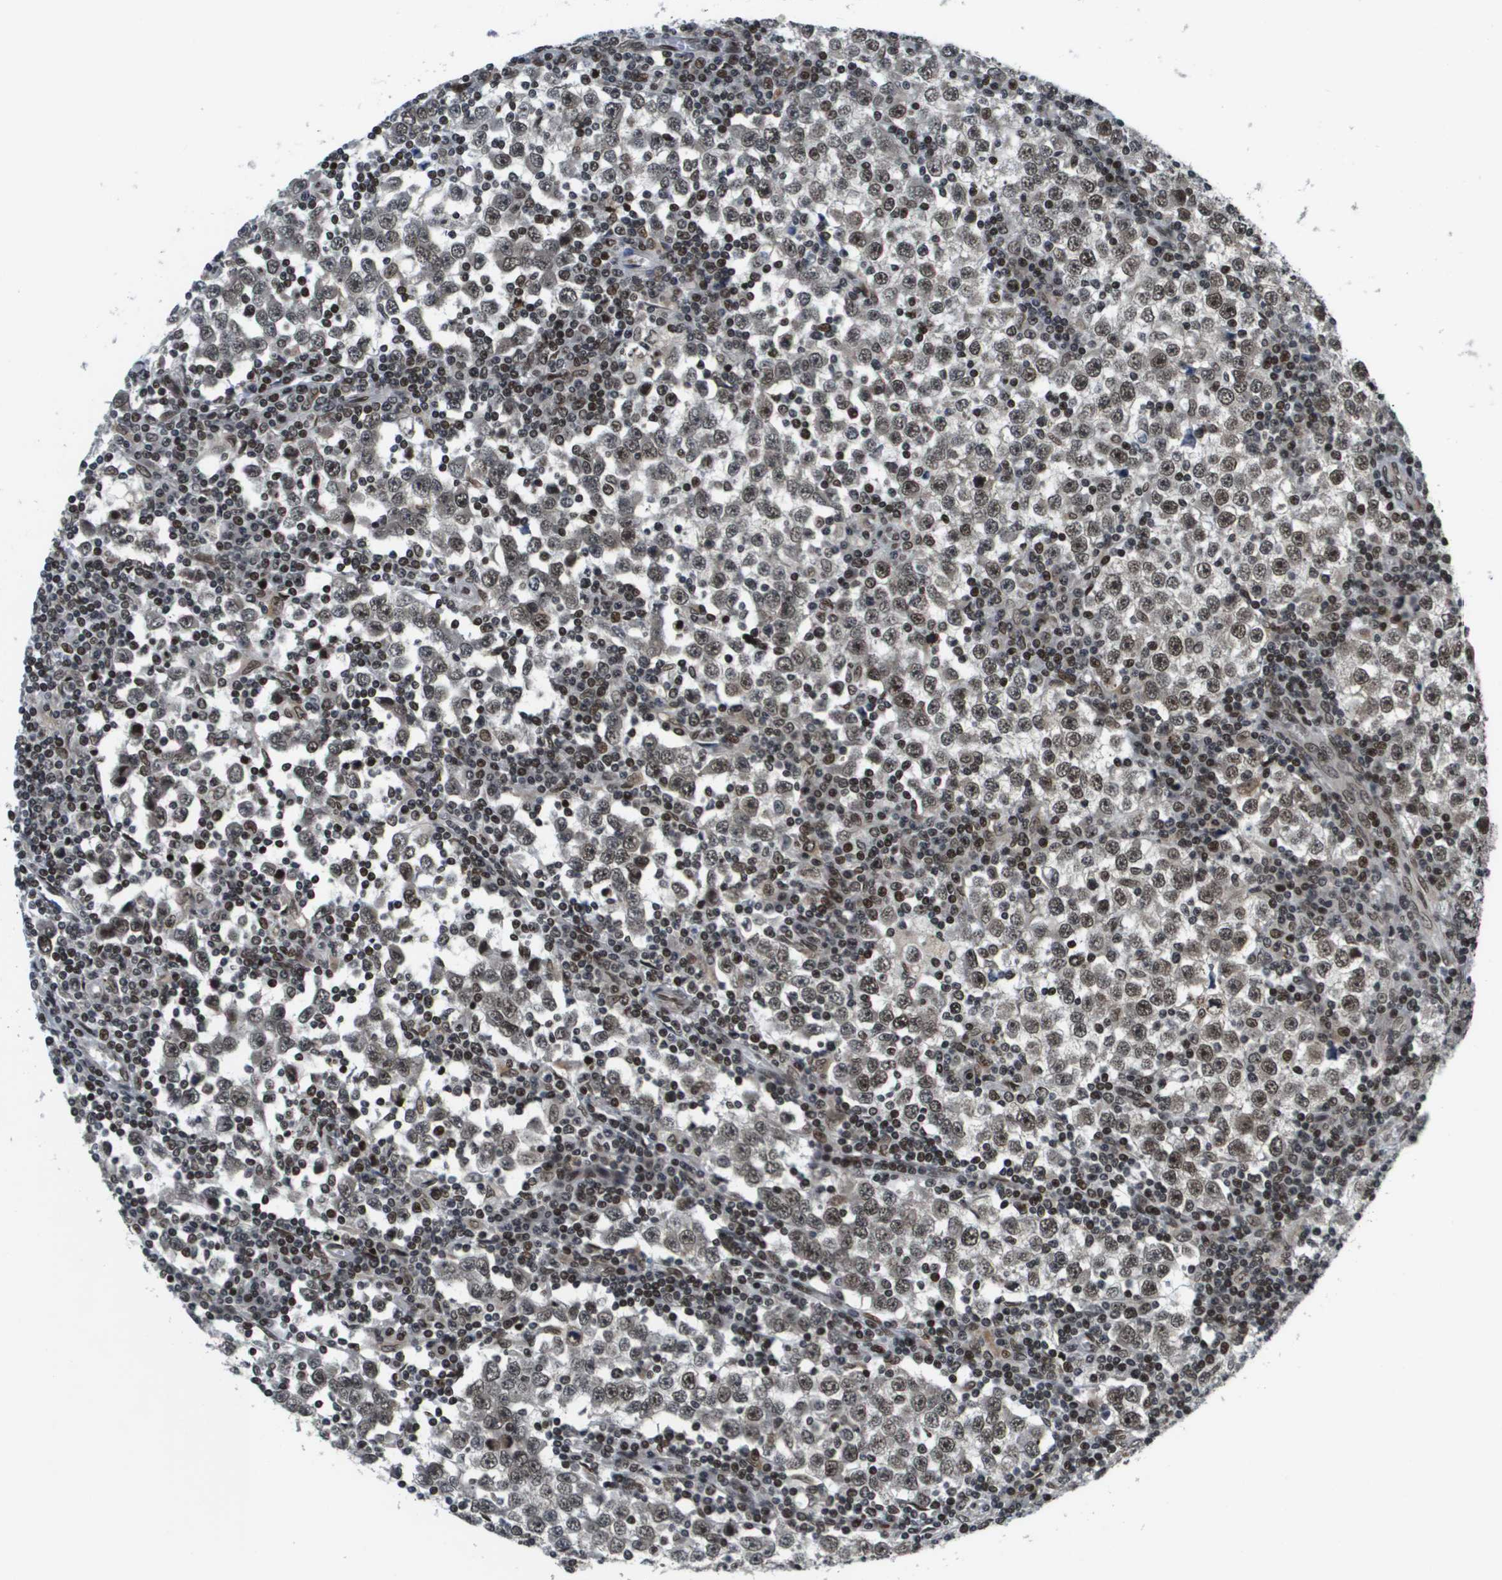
{"staining": {"intensity": "moderate", "quantity": ">75%", "location": "nuclear"}, "tissue": "testis cancer", "cell_type": "Tumor cells", "image_type": "cancer", "snomed": [{"axis": "morphology", "description": "Seminoma, NOS"}, {"axis": "topography", "description": "Testis"}], "caption": "Tumor cells reveal medium levels of moderate nuclear staining in approximately >75% of cells in human testis cancer.", "gene": "RECQL4", "patient": {"sex": "male", "age": 65}}